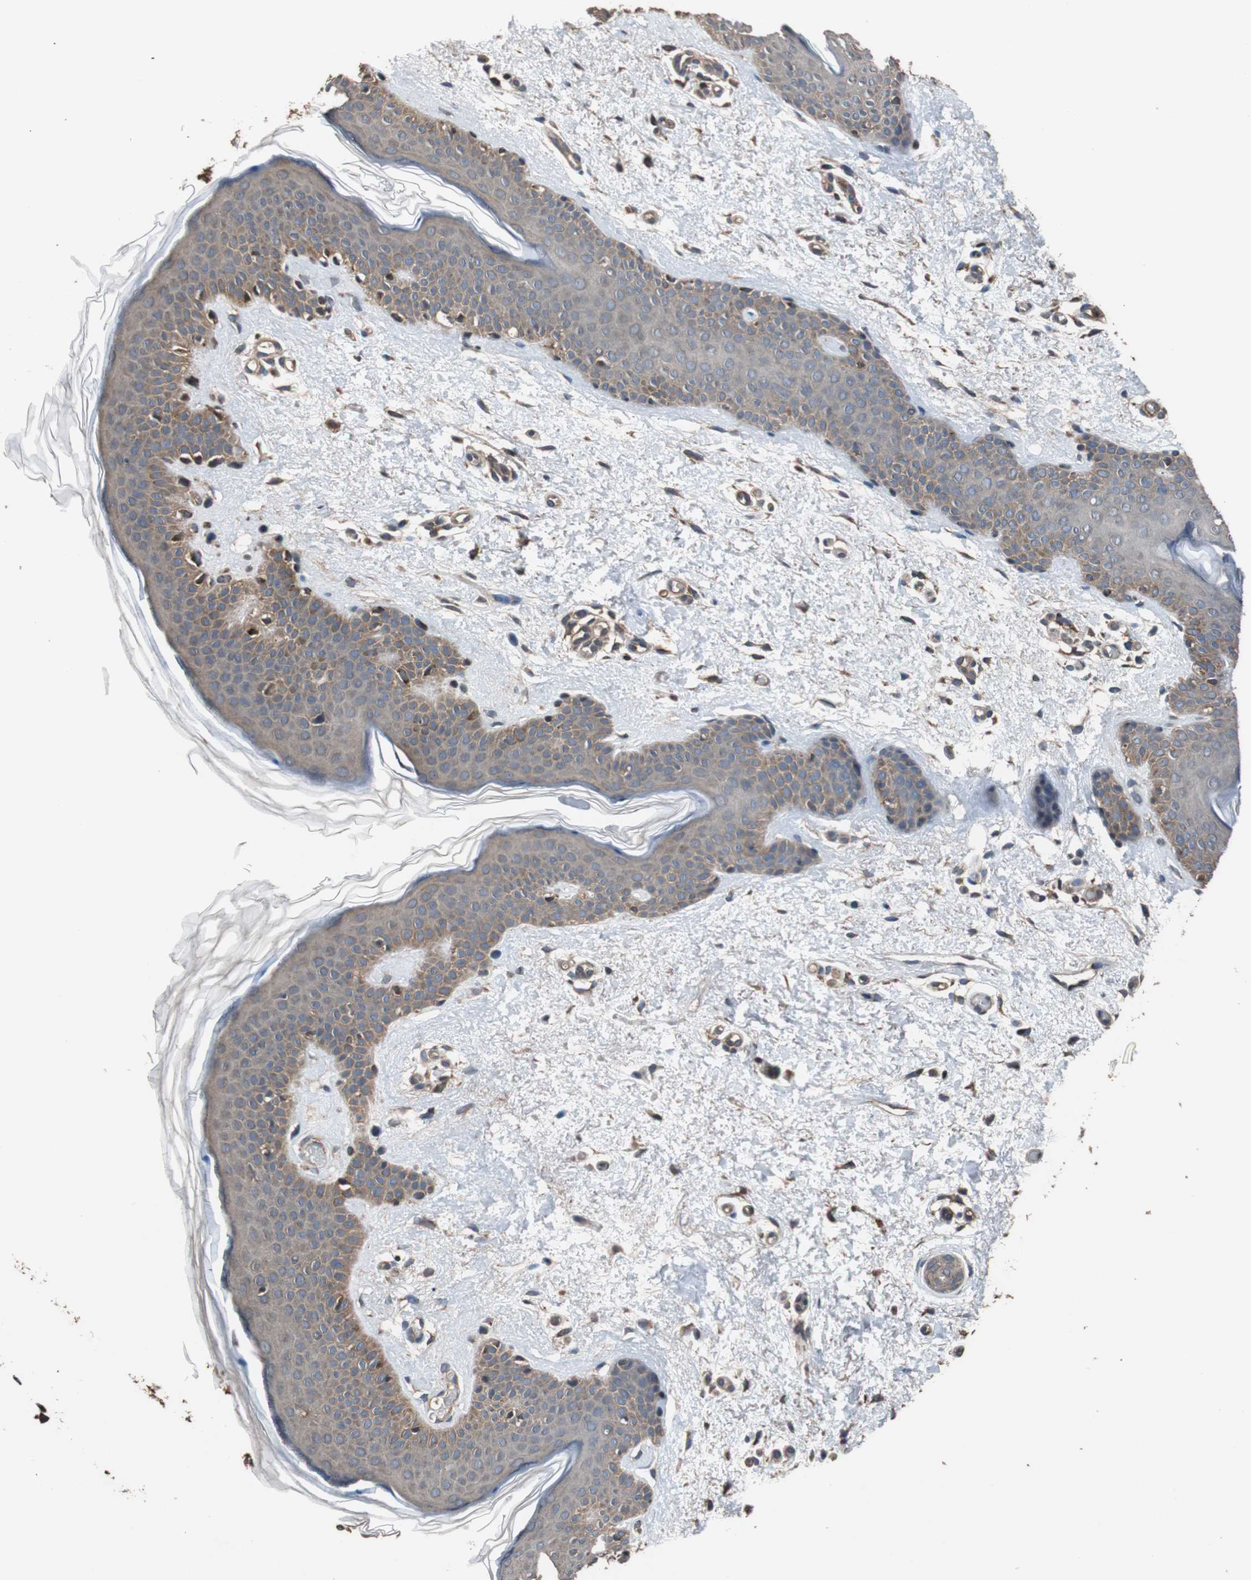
{"staining": {"intensity": "moderate", "quantity": ">75%", "location": "cytoplasmic/membranous"}, "tissue": "skin", "cell_type": "Fibroblasts", "image_type": "normal", "snomed": [{"axis": "morphology", "description": "Normal tissue, NOS"}, {"axis": "topography", "description": "Skin"}], "caption": "An immunohistochemistry image of normal tissue is shown. Protein staining in brown shows moderate cytoplasmic/membranous positivity in skin within fibroblasts. (DAB (3,3'-diaminobenzidine) IHC, brown staining for protein, blue staining for nuclei).", "gene": "PITRM1", "patient": {"sex": "female", "age": 56}}